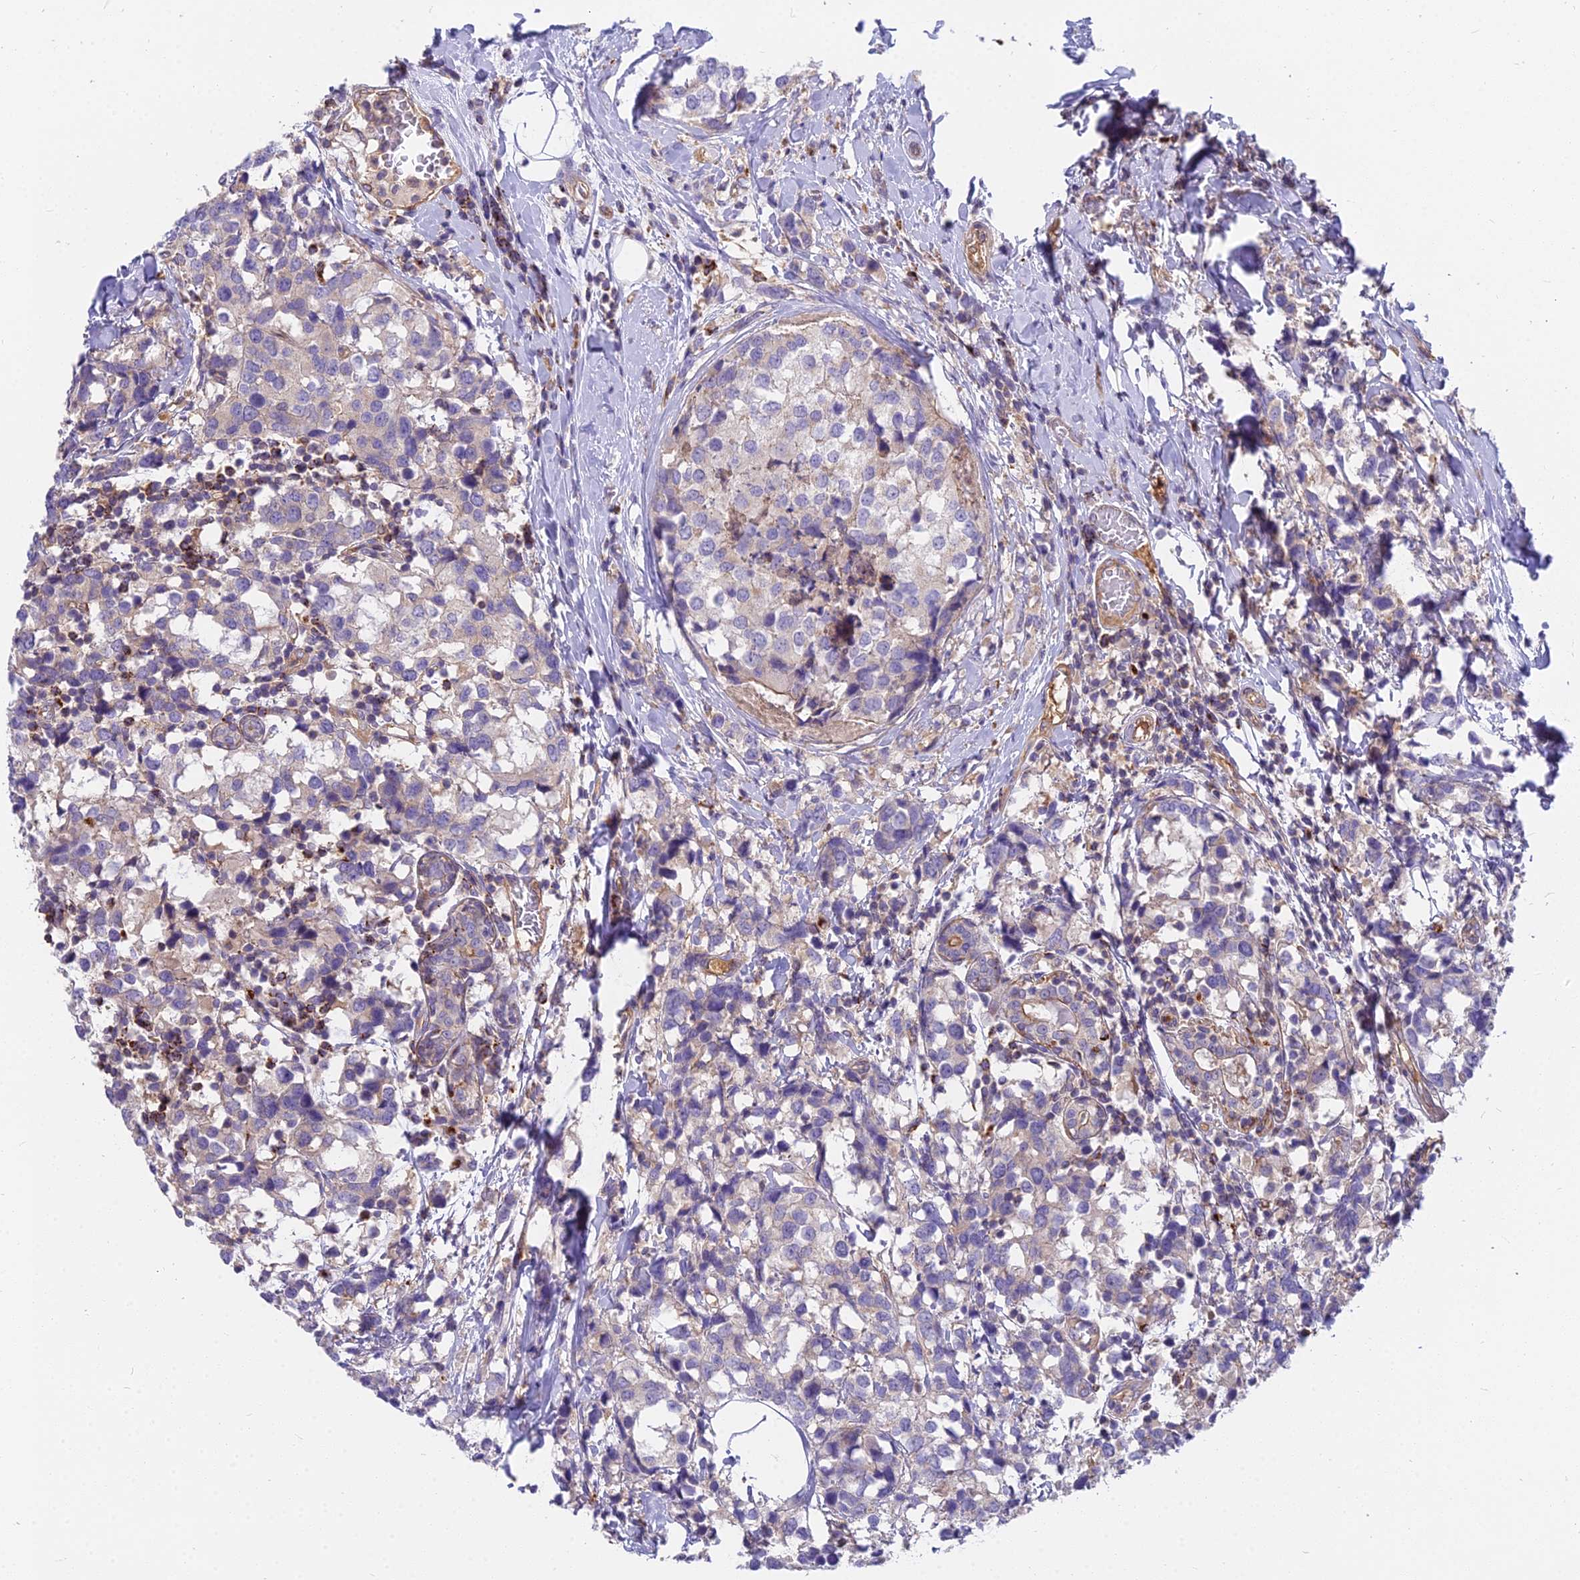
{"staining": {"intensity": "weak", "quantity": "<25%", "location": "cytoplasmic/membranous"}, "tissue": "breast cancer", "cell_type": "Tumor cells", "image_type": "cancer", "snomed": [{"axis": "morphology", "description": "Lobular carcinoma"}, {"axis": "topography", "description": "Breast"}], "caption": "There is no significant expression in tumor cells of breast lobular carcinoma.", "gene": "HLA-DOA", "patient": {"sex": "female", "age": 59}}